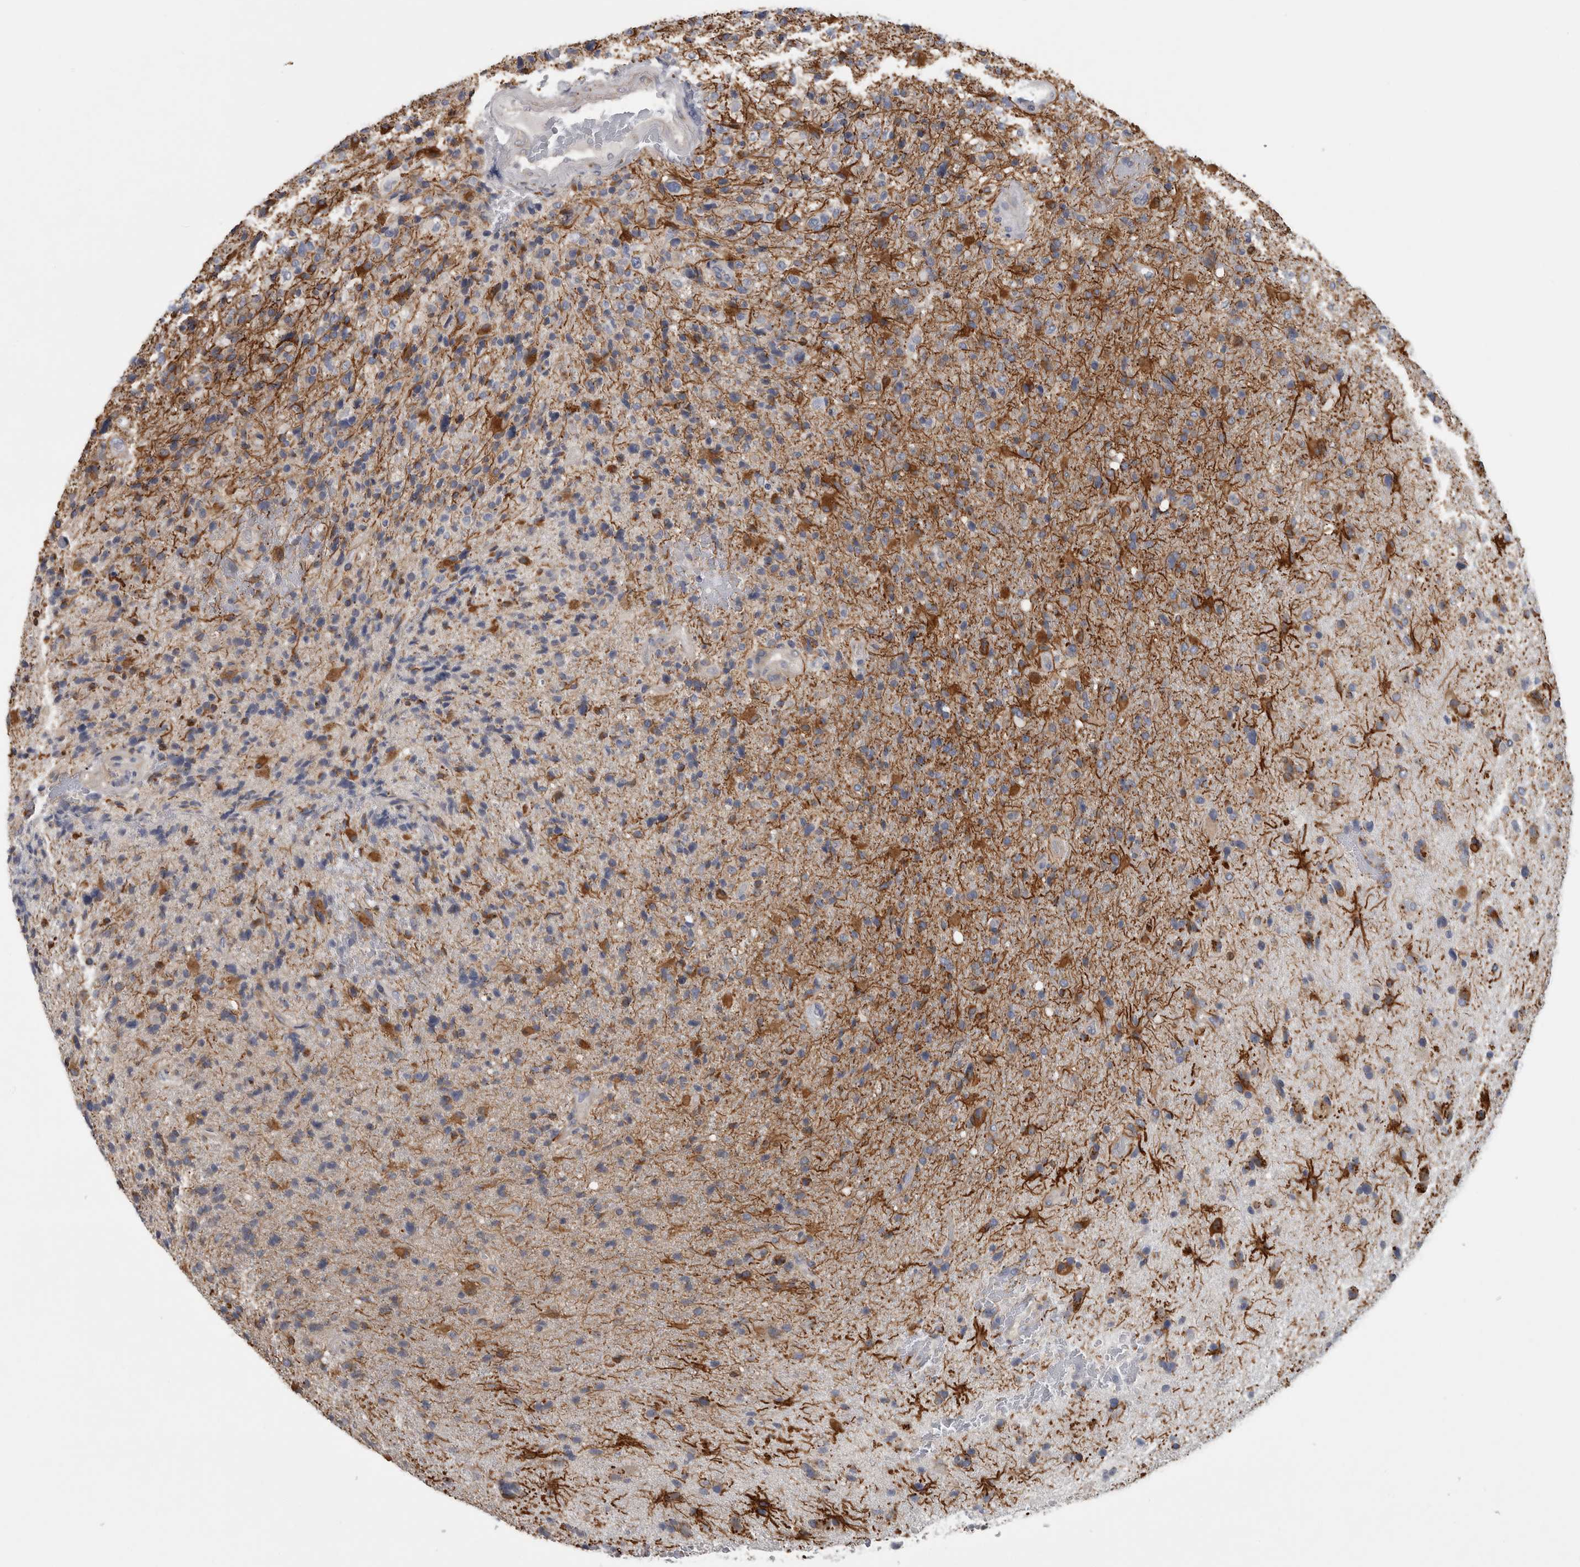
{"staining": {"intensity": "negative", "quantity": "none", "location": "none"}, "tissue": "glioma", "cell_type": "Tumor cells", "image_type": "cancer", "snomed": [{"axis": "morphology", "description": "Glioma, malignant, High grade"}, {"axis": "topography", "description": "Brain"}], "caption": "Histopathology image shows no significant protein expression in tumor cells of high-grade glioma (malignant).", "gene": "ATXN2", "patient": {"sex": "male", "age": 72}}